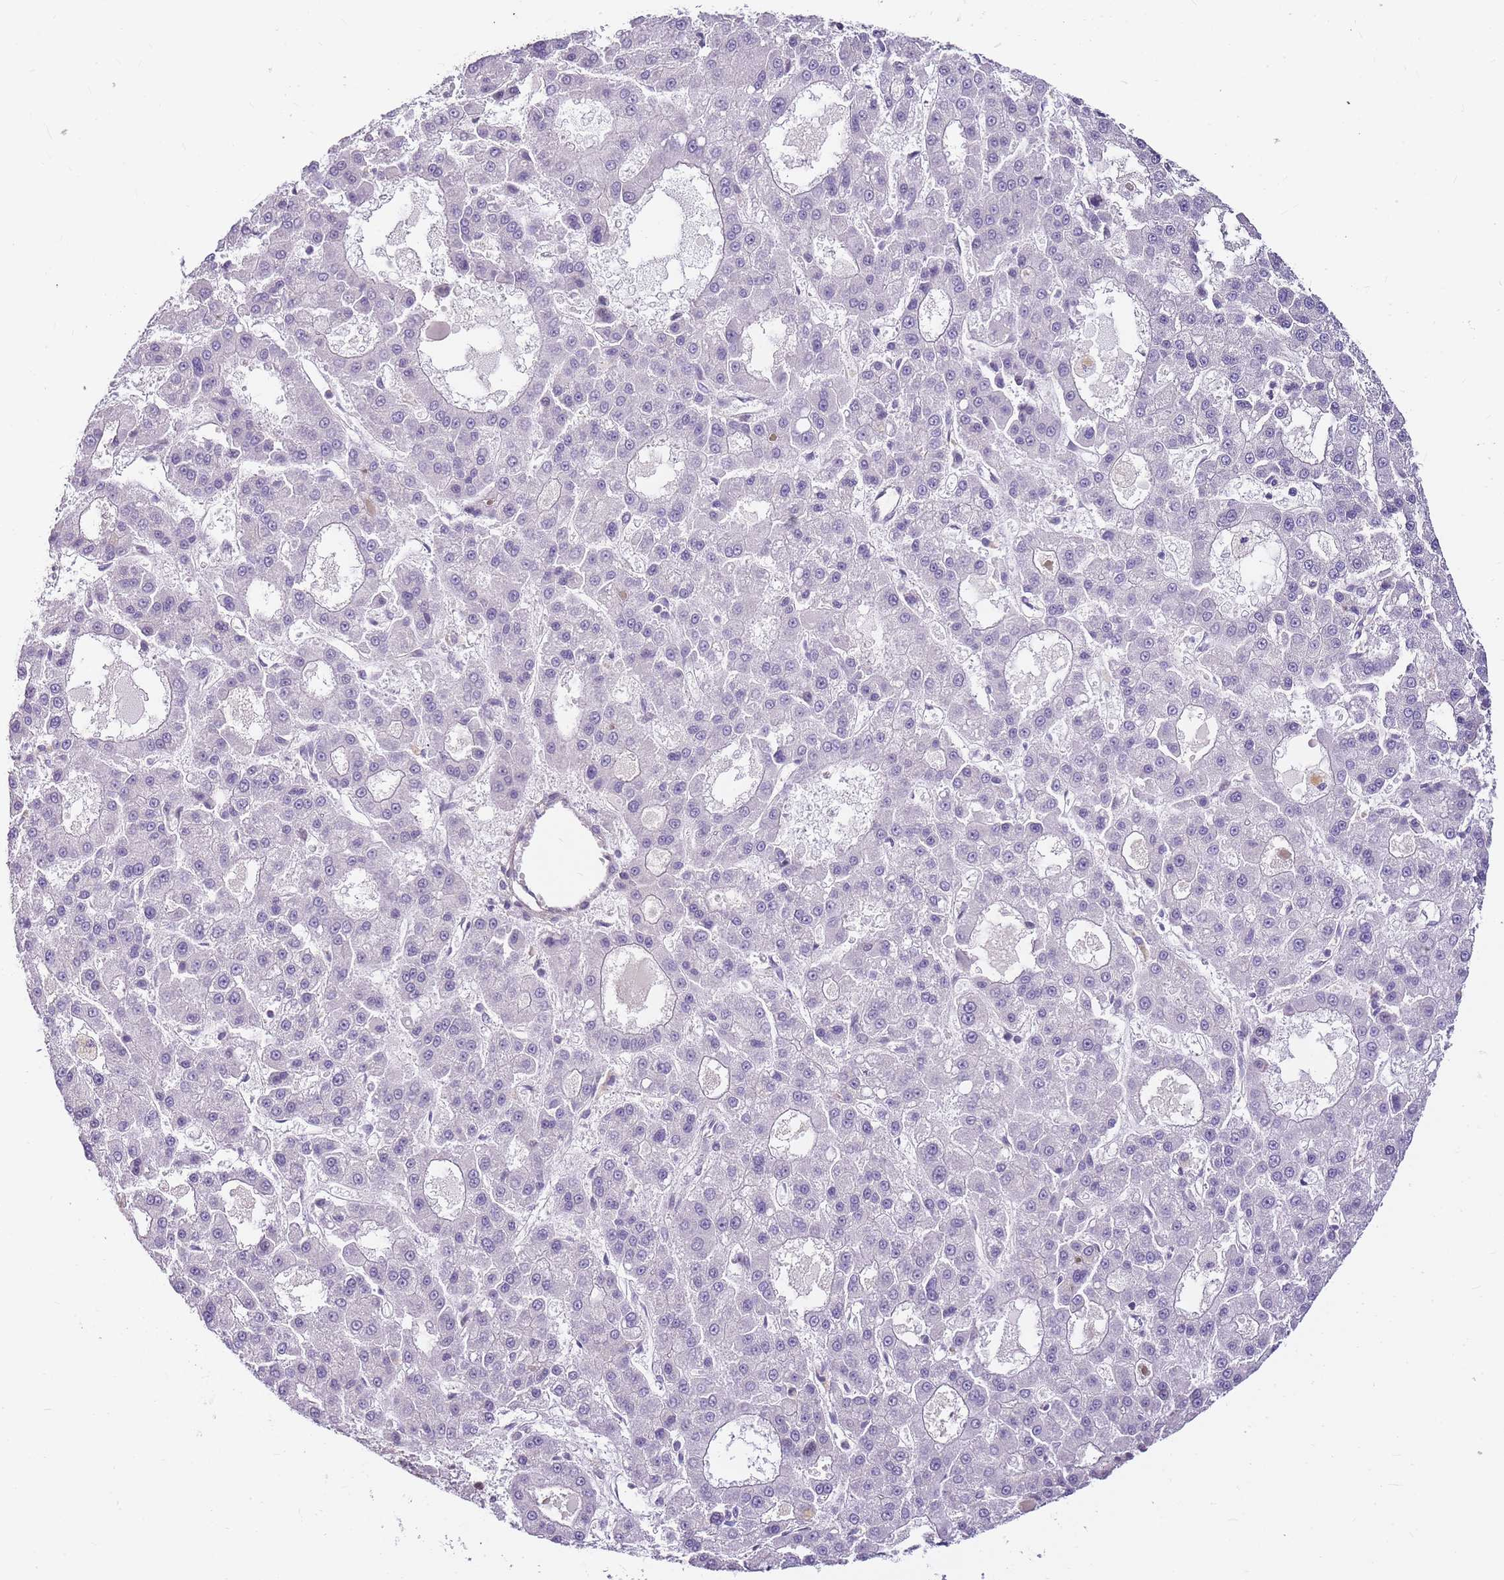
{"staining": {"intensity": "negative", "quantity": "none", "location": "none"}, "tissue": "liver cancer", "cell_type": "Tumor cells", "image_type": "cancer", "snomed": [{"axis": "morphology", "description": "Carcinoma, Hepatocellular, NOS"}, {"axis": "topography", "description": "Liver"}], "caption": "Liver cancer stained for a protein using immunohistochemistry (IHC) displays no positivity tumor cells.", "gene": "CLBA1", "patient": {"sex": "male", "age": 70}}